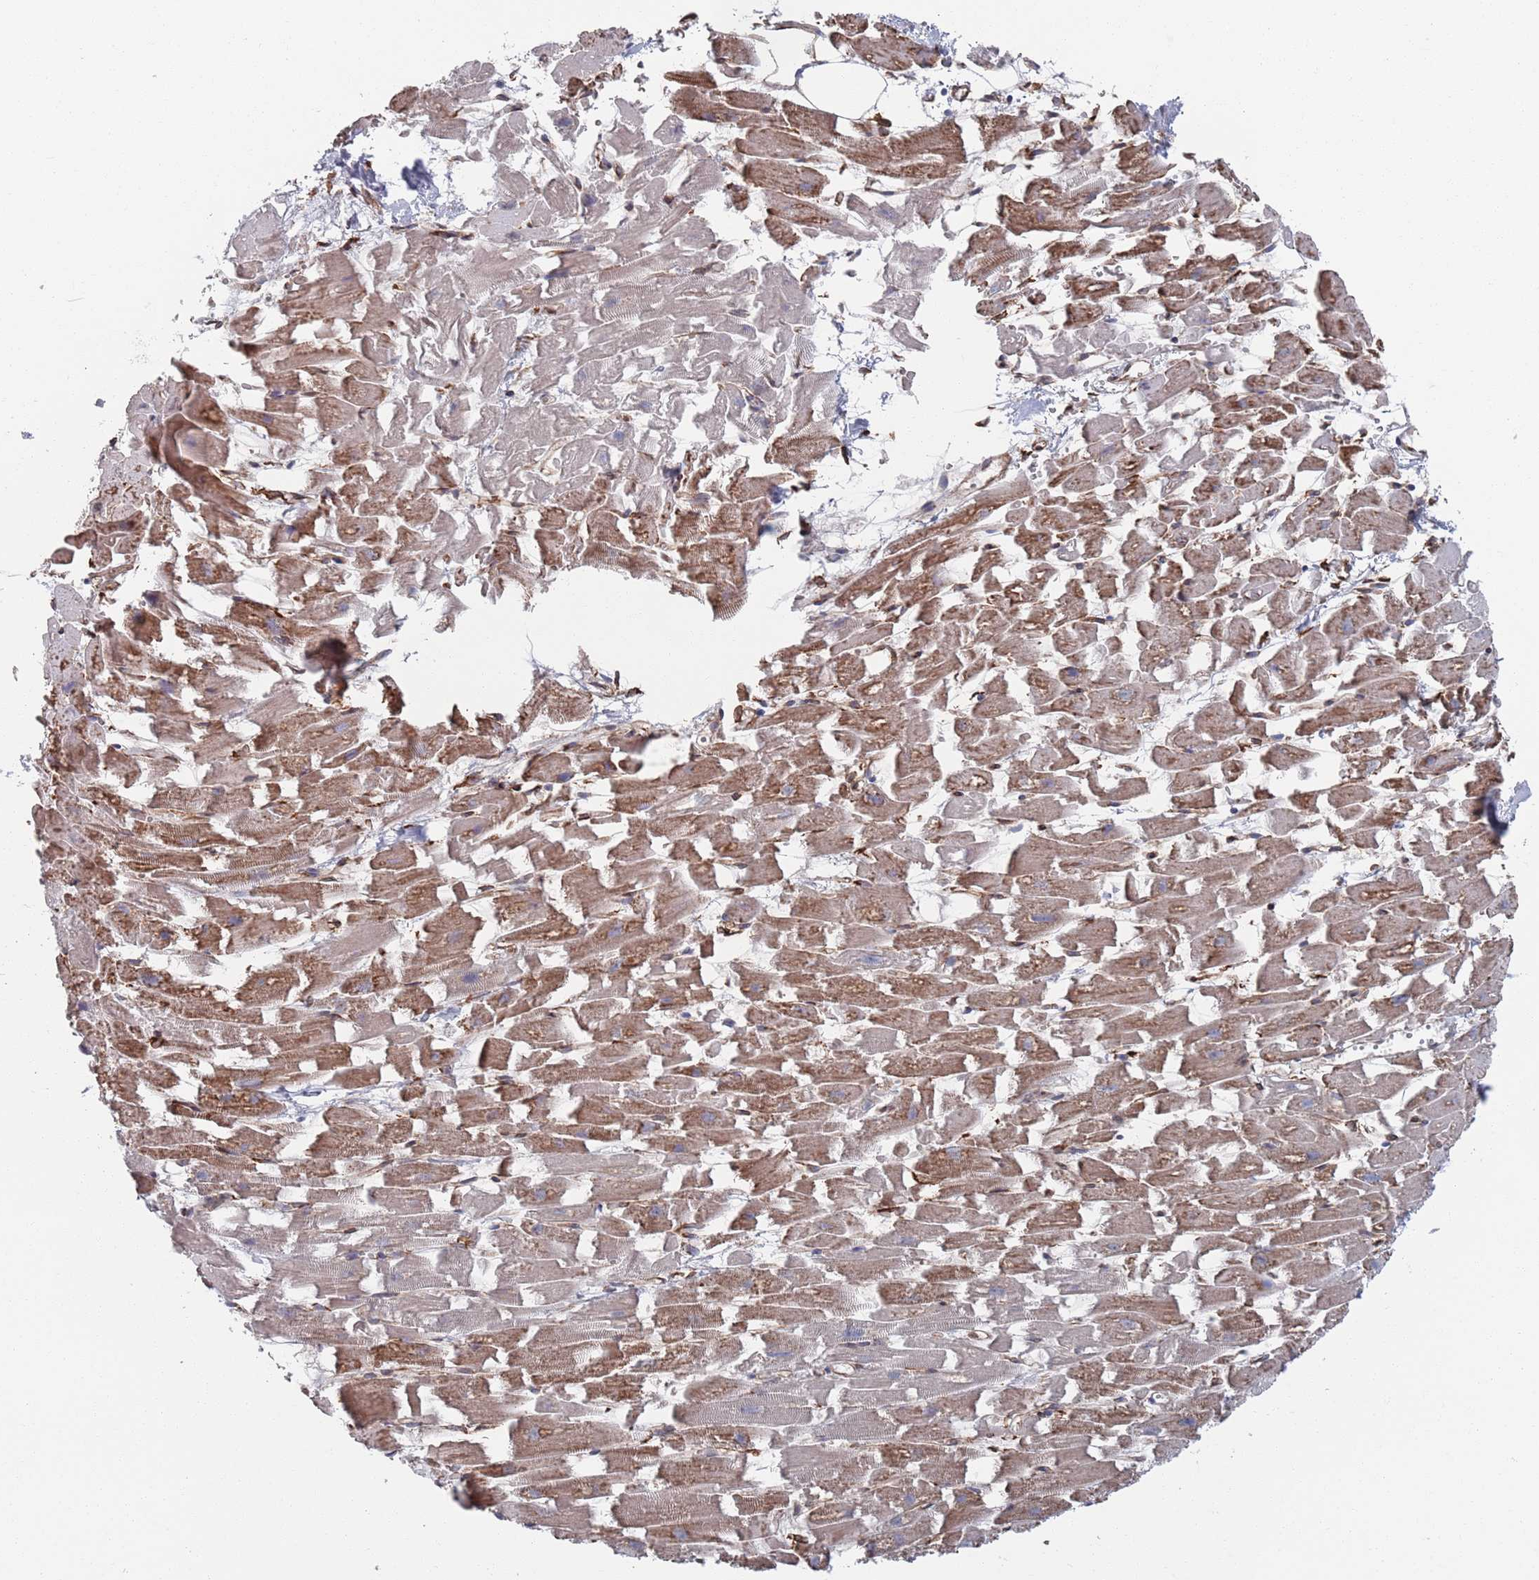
{"staining": {"intensity": "moderate", "quantity": ">75%", "location": "cytoplasmic/membranous"}, "tissue": "heart muscle", "cell_type": "Cardiomyocytes", "image_type": "normal", "snomed": [{"axis": "morphology", "description": "Normal tissue, NOS"}, {"axis": "topography", "description": "Heart"}], "caption": "Immunohistochemistry image of unremarkable human heart muscle stained for a protein (brown), which demonstrates medium levels of moderate cytoplasmic/membranous positivity in approximately >75% of cardiomyocytes.", "gene": "CCDC106", "patient": {"sex": "female", "age": 64}}